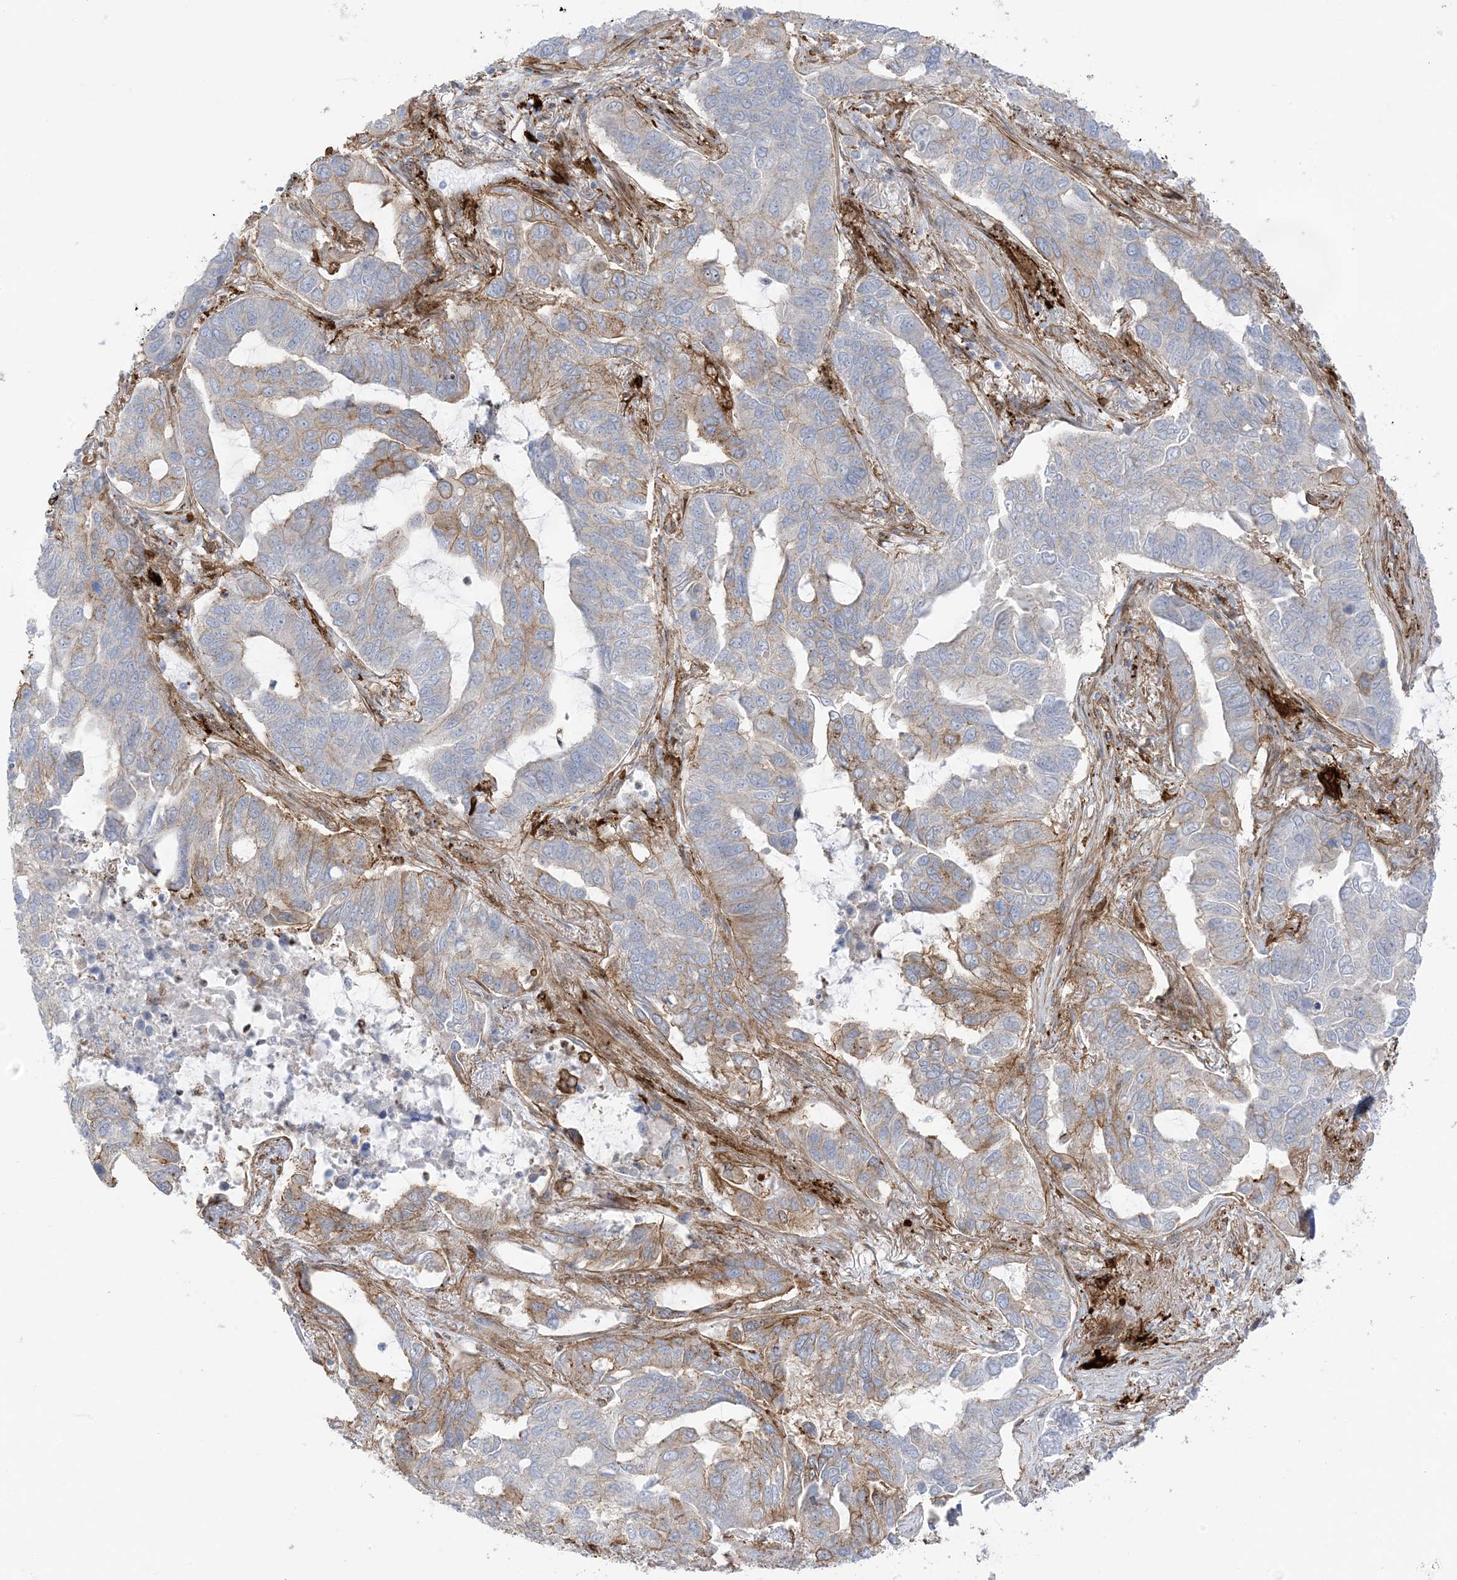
{"staining": {"intensity": "moderate", "quantity": "<25%", "location": "cytoplasmic/membranous"}, "tissue": "lung cancer", "cell_type": "Tumor cells", "image_type": "cancer", "snomed": [{"axis": "morphology", "description": "Adenocarcinoma, NOS"}, {"axis": "topography", "description": "Lung"}], "caption": "Lung cancer tissue reveals moderate cytoplasmic/membranous staining in approximately <25% of tumor cells, visualized by immunohistochemistry. The staining is performed using DAB brown chromogen to label protein expression. The nuclei are counter-stained blue using hematoxylin.", "gene": "ICMT", "patient": {"sex": "male", "age": 64}}